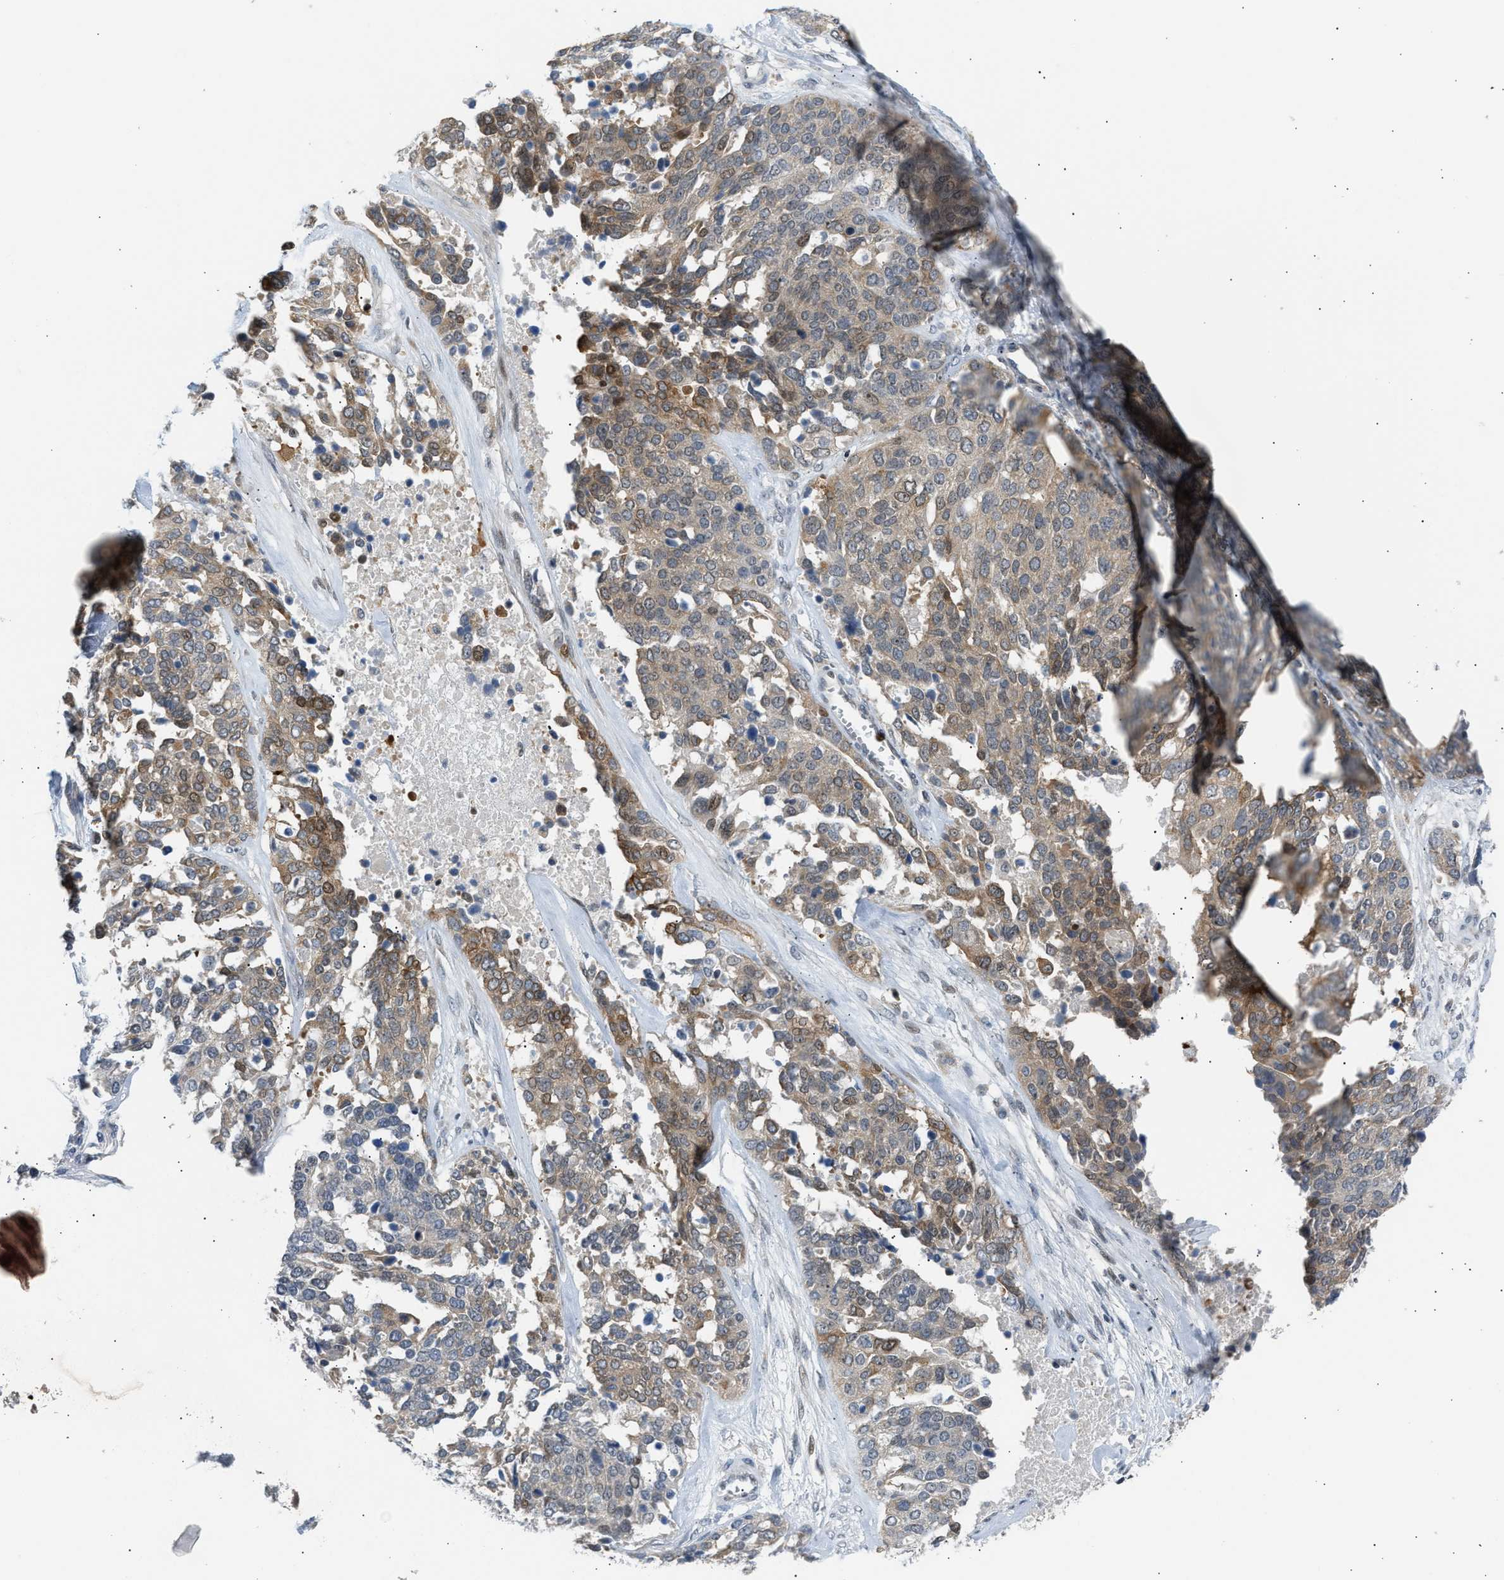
{"staining": {"intensity": "moderate", "quantity": "25%-75%", "location": "cytoplasmic/membranous"}, "tissue": "ovarian cancer", "cell_type": "Tumor cells", "image_type": "cancer", "snomed": [{"axis": "morphology", "description": "Cystadenocarcinoma, serous, NOS"}, {"axis": "topography", "description": "Ovary"}], "caption": "Ovarian serous cystadenocarcinoma stained with a brown dye exhibits moderate cytoplasmic/membranous positive staining in about 25%-75% of tumor cells.", "gene": "NPS", "patient": {"sex": "female", "age": 44}}